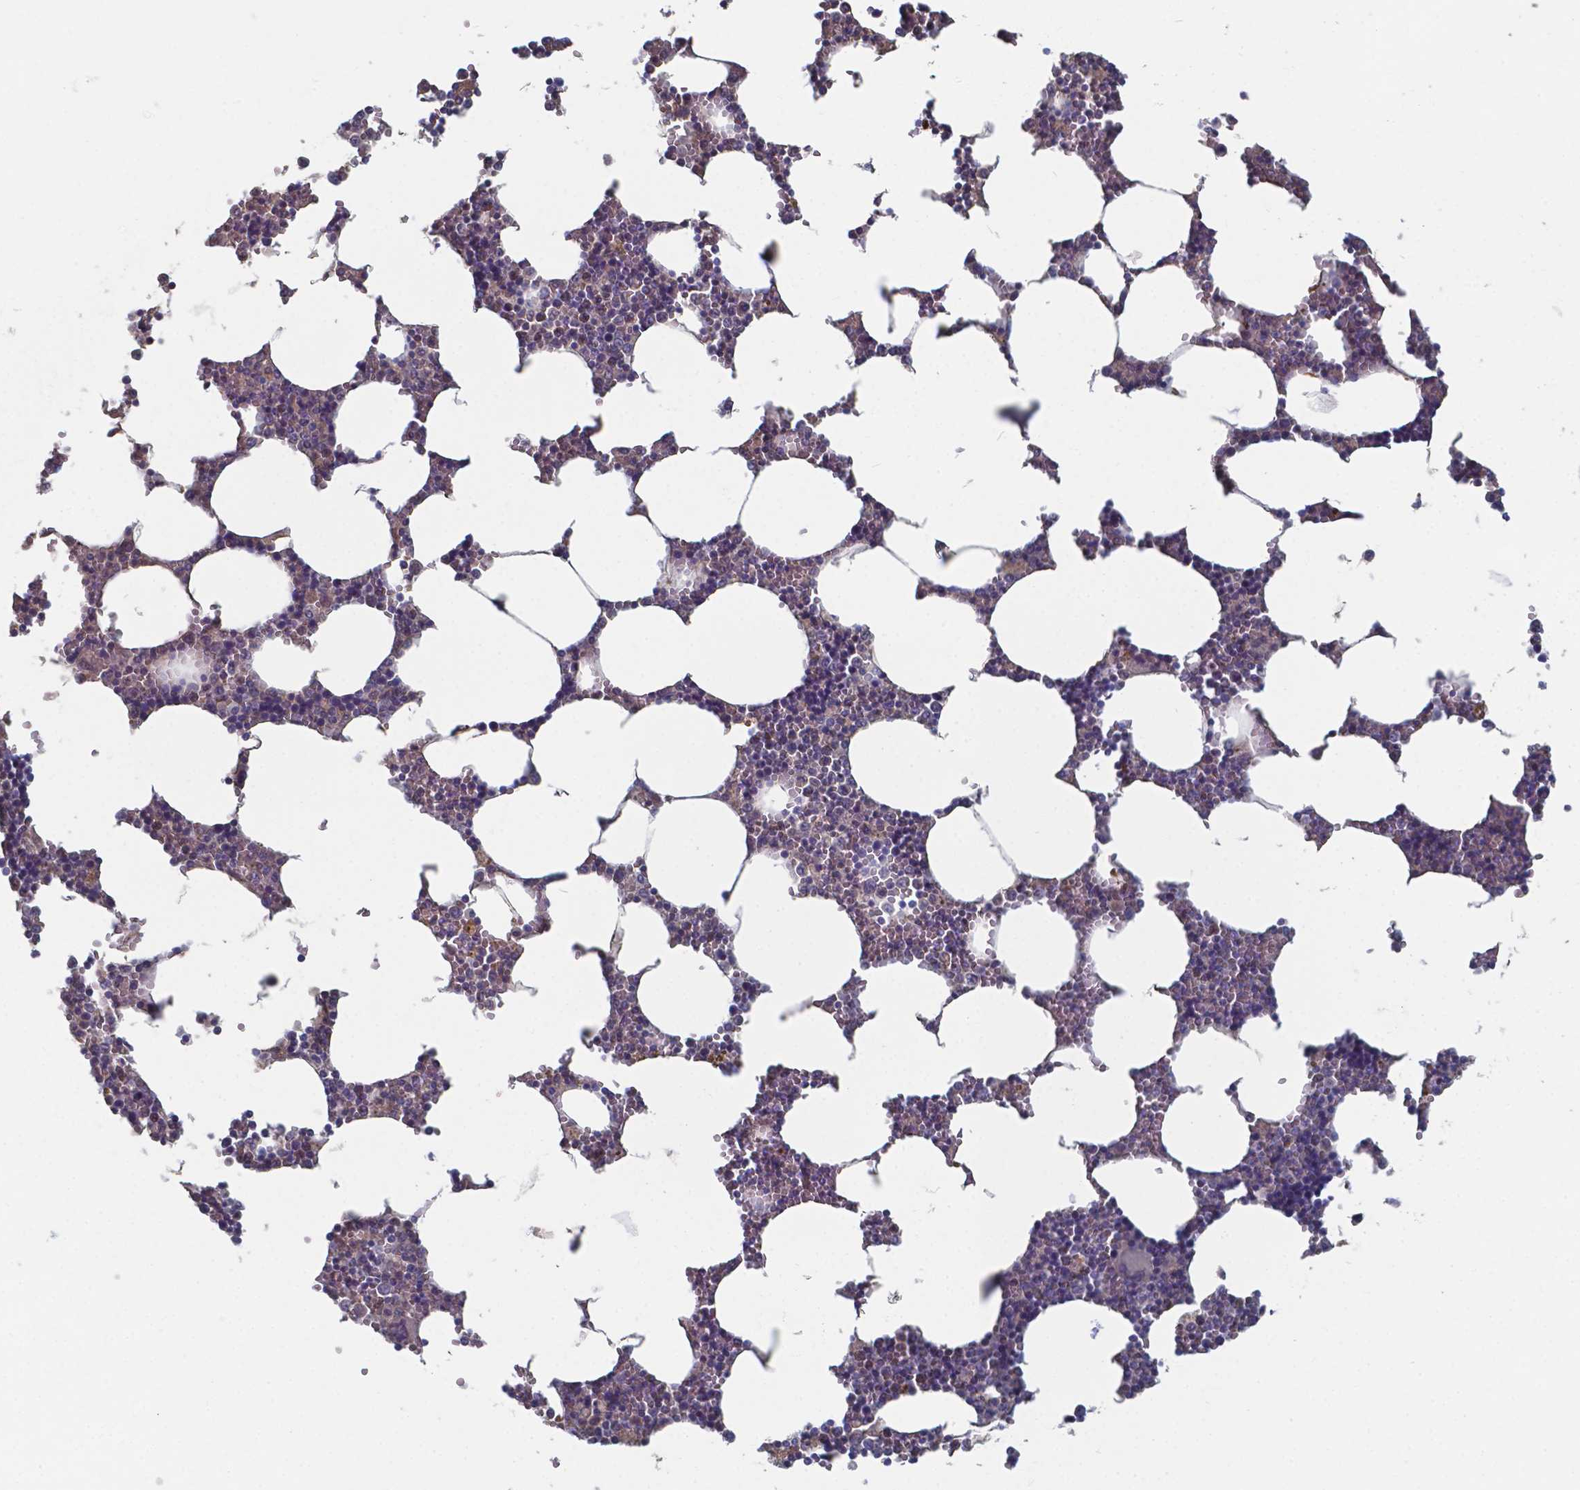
{"staining": {"intensity": "negative", "quantity": "none", "location": "none"}, "tissue": "bone marrow", "cell_type": "Hematopoietic cells", "image_type": "normal", "snomed": [{"axis": "morphology", "description": "Normal tissue, NOS"}, {"axis": "topography", "description": "Bone marrow"}], "caption": "Unremarkable bone marrow was stained to show a protein in brown. There is no significant staining in hematopoietic cells.", "gene": "BTBD17", "patient": {"sex": "male", "age": 54}}